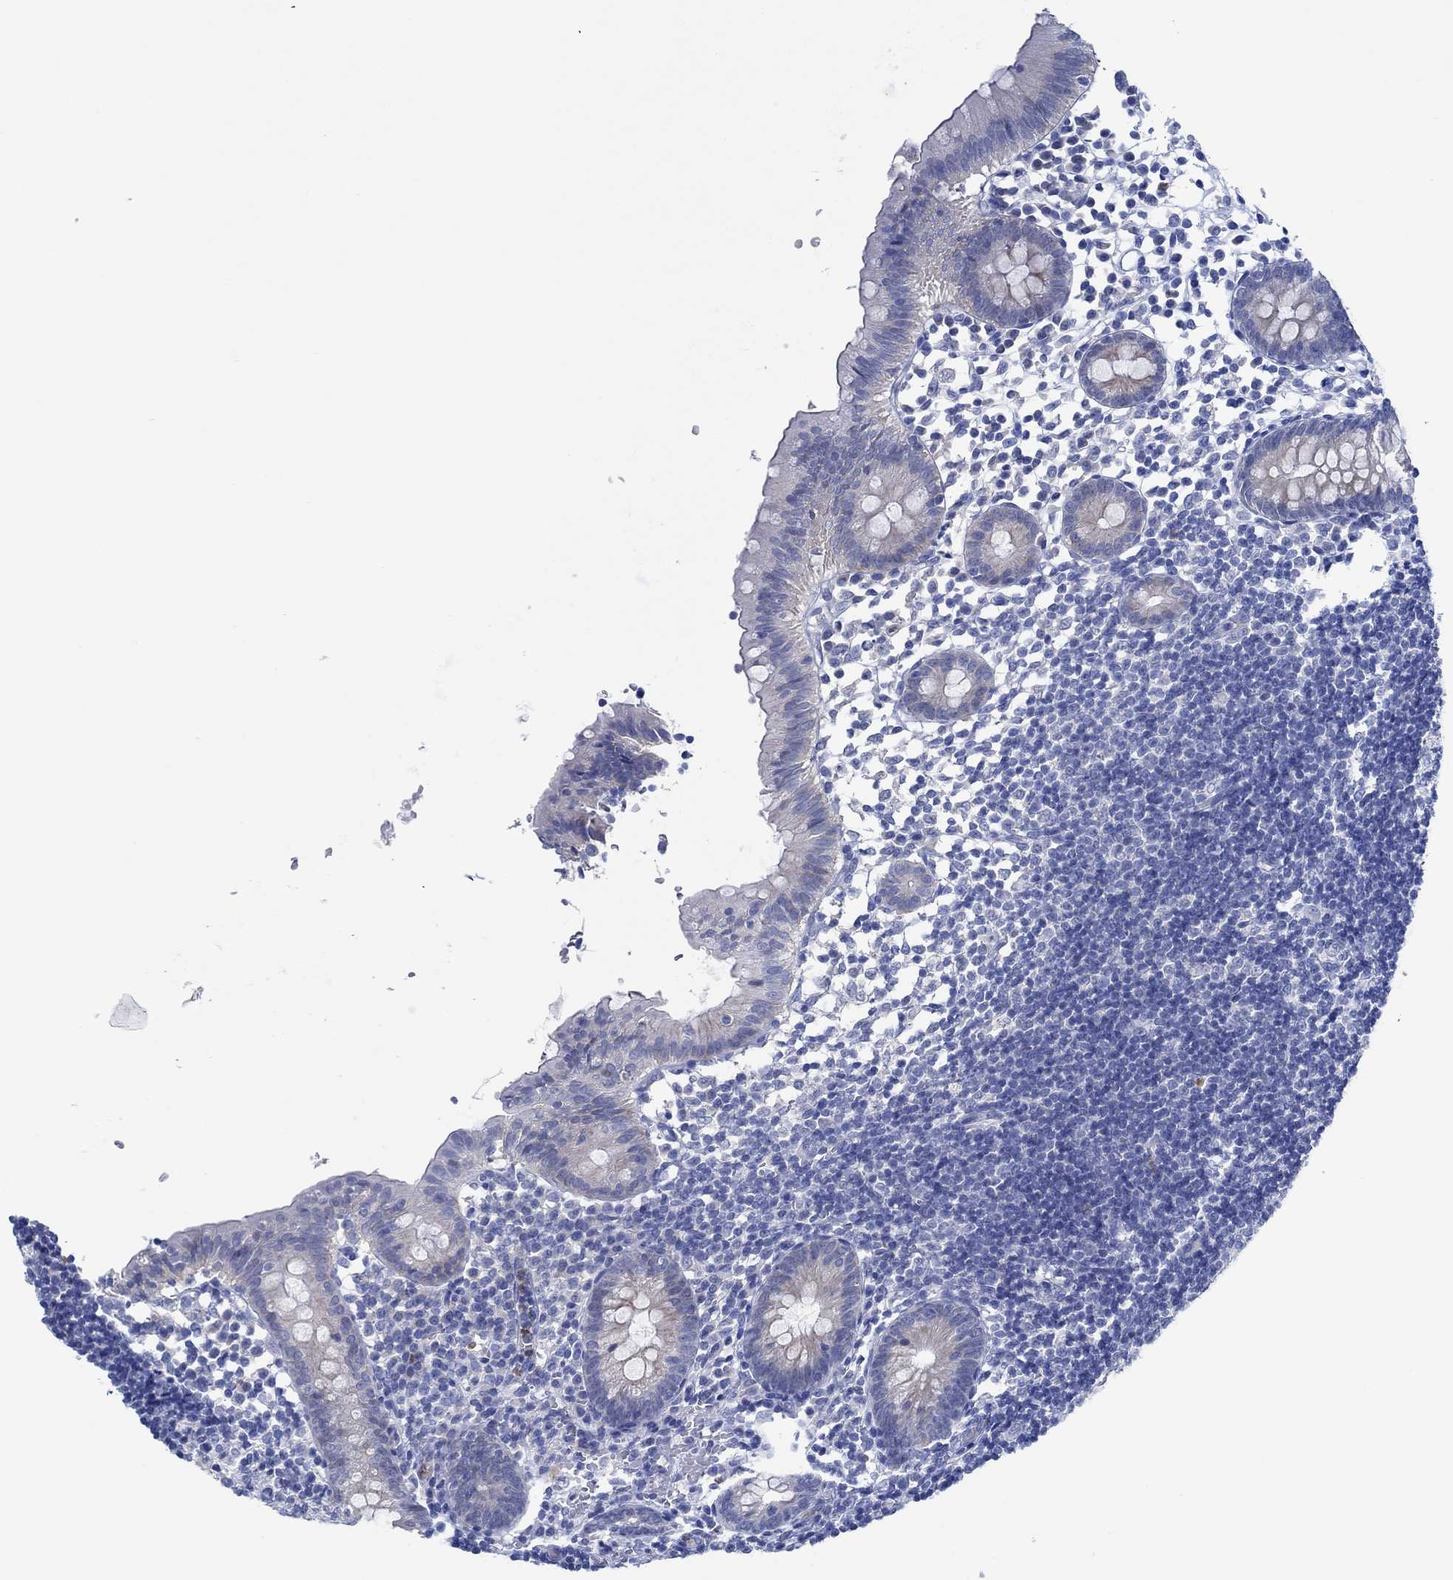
{"staining": {"intensity": "negative", "quantity": "none", "location": "none"}, "tissue": "appendix", "cell_type": "Glandular cells", "image_type": "normal", "snomed": [{"axis": "morphology", "description": "Normal tissue, NOS"}, {"axis": "topography", "description": "Appendix"}], "caption": "This is an immunohistochemistry (IHC) histopathology image of unremarkable appendix. There is no positivity in glandular cells.", "gene": "ZNF671", "patient": {"sex": "female", "age": 40}}